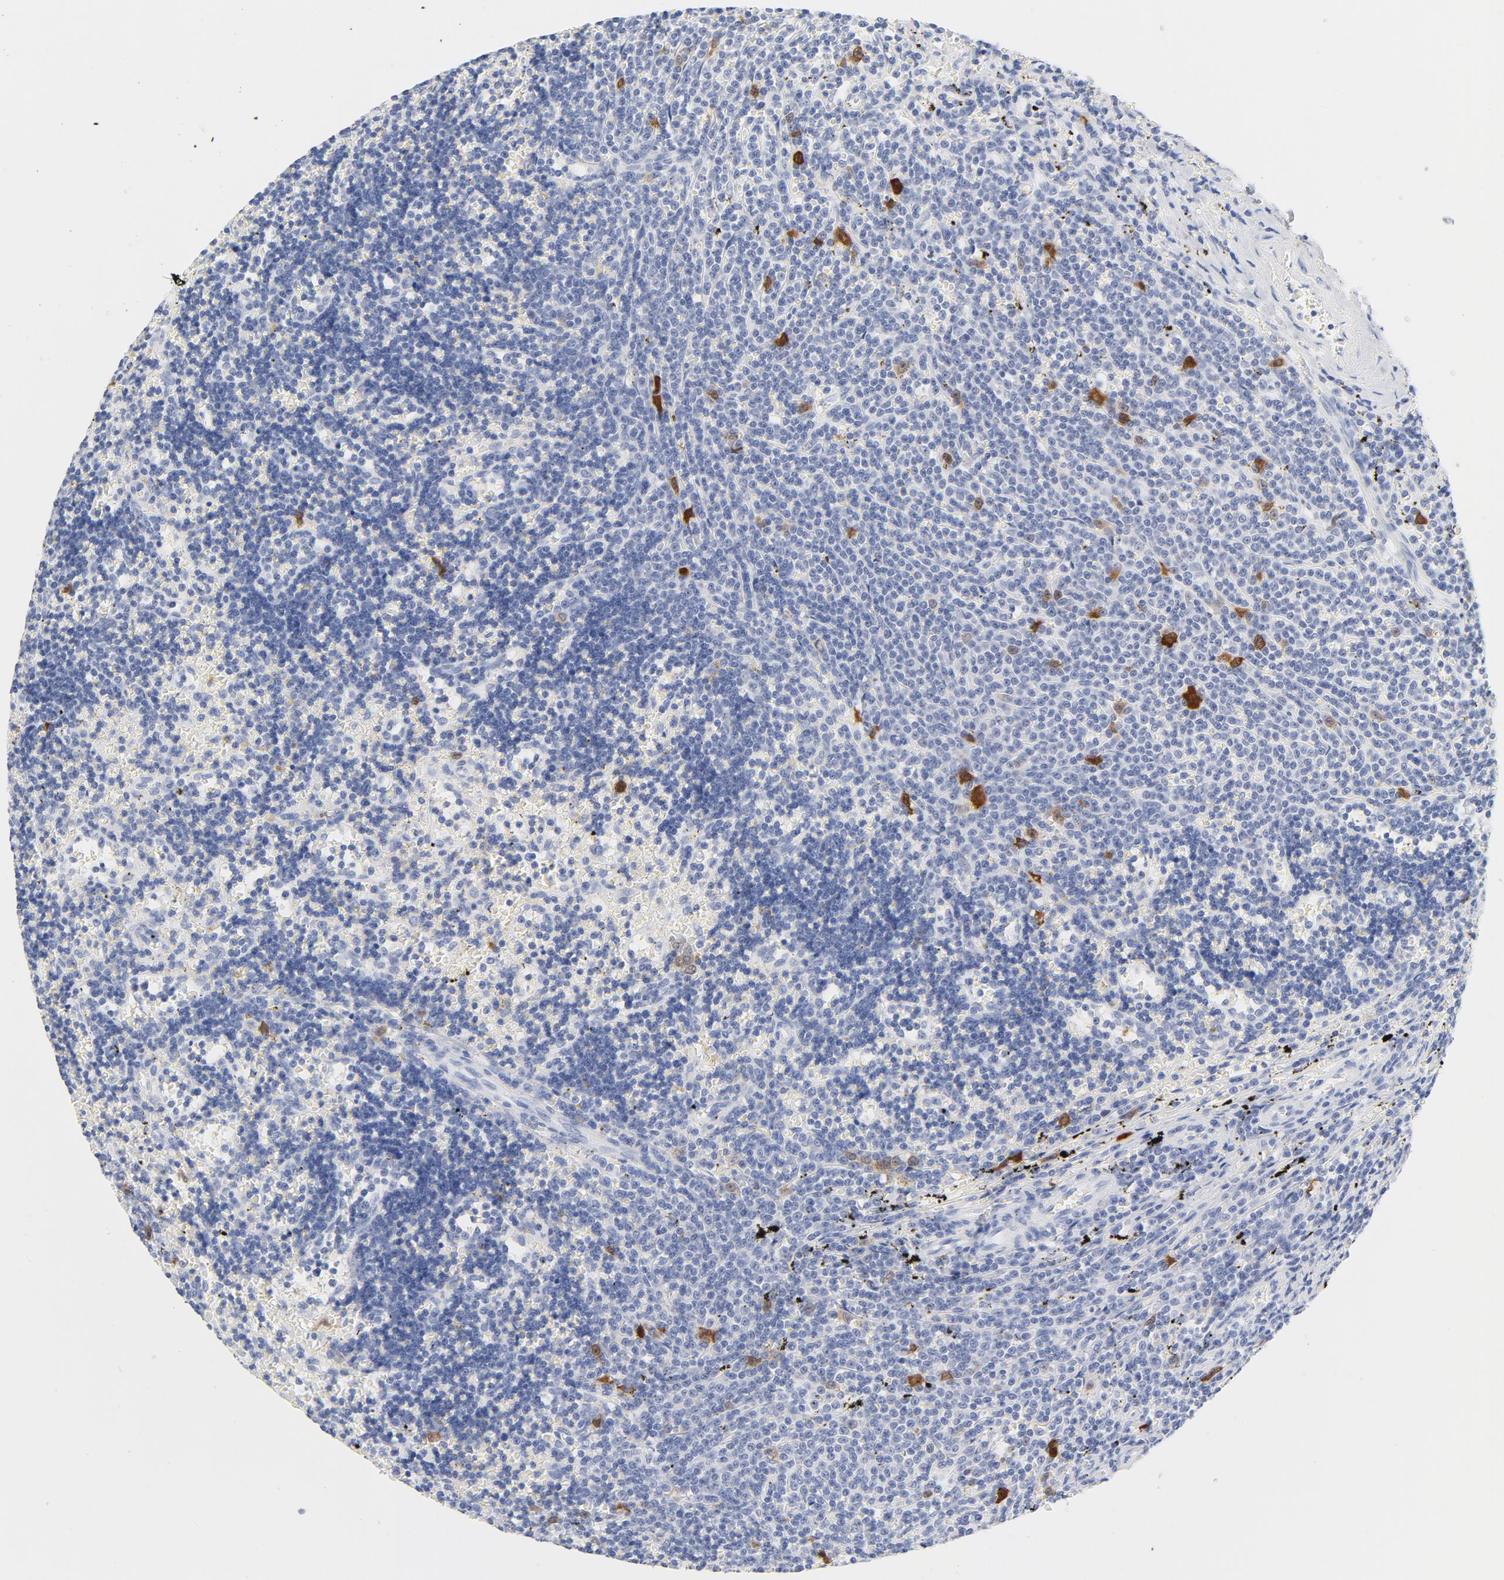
{"staining": {"intensity": "strong", "quantity": "<25%", "location": "nuclear"}, "tissue": "lymphoma", "cell_type": "Tumor cells", "image_type": "cancer", "snomed": [{"axis": "morphology", "description": "Malignant lymphoma, non-Hodgkin's type, Low grade"}, {"axis": "topography", "description": "Spleen"}], "caption": "Lymphoma was stained to show a protein in brown. There is medium levels of strong nuclear positivity in about <25% of tumor cells.", "gene": "CDC20", "patient": {"sex": "male", "age": 60}}